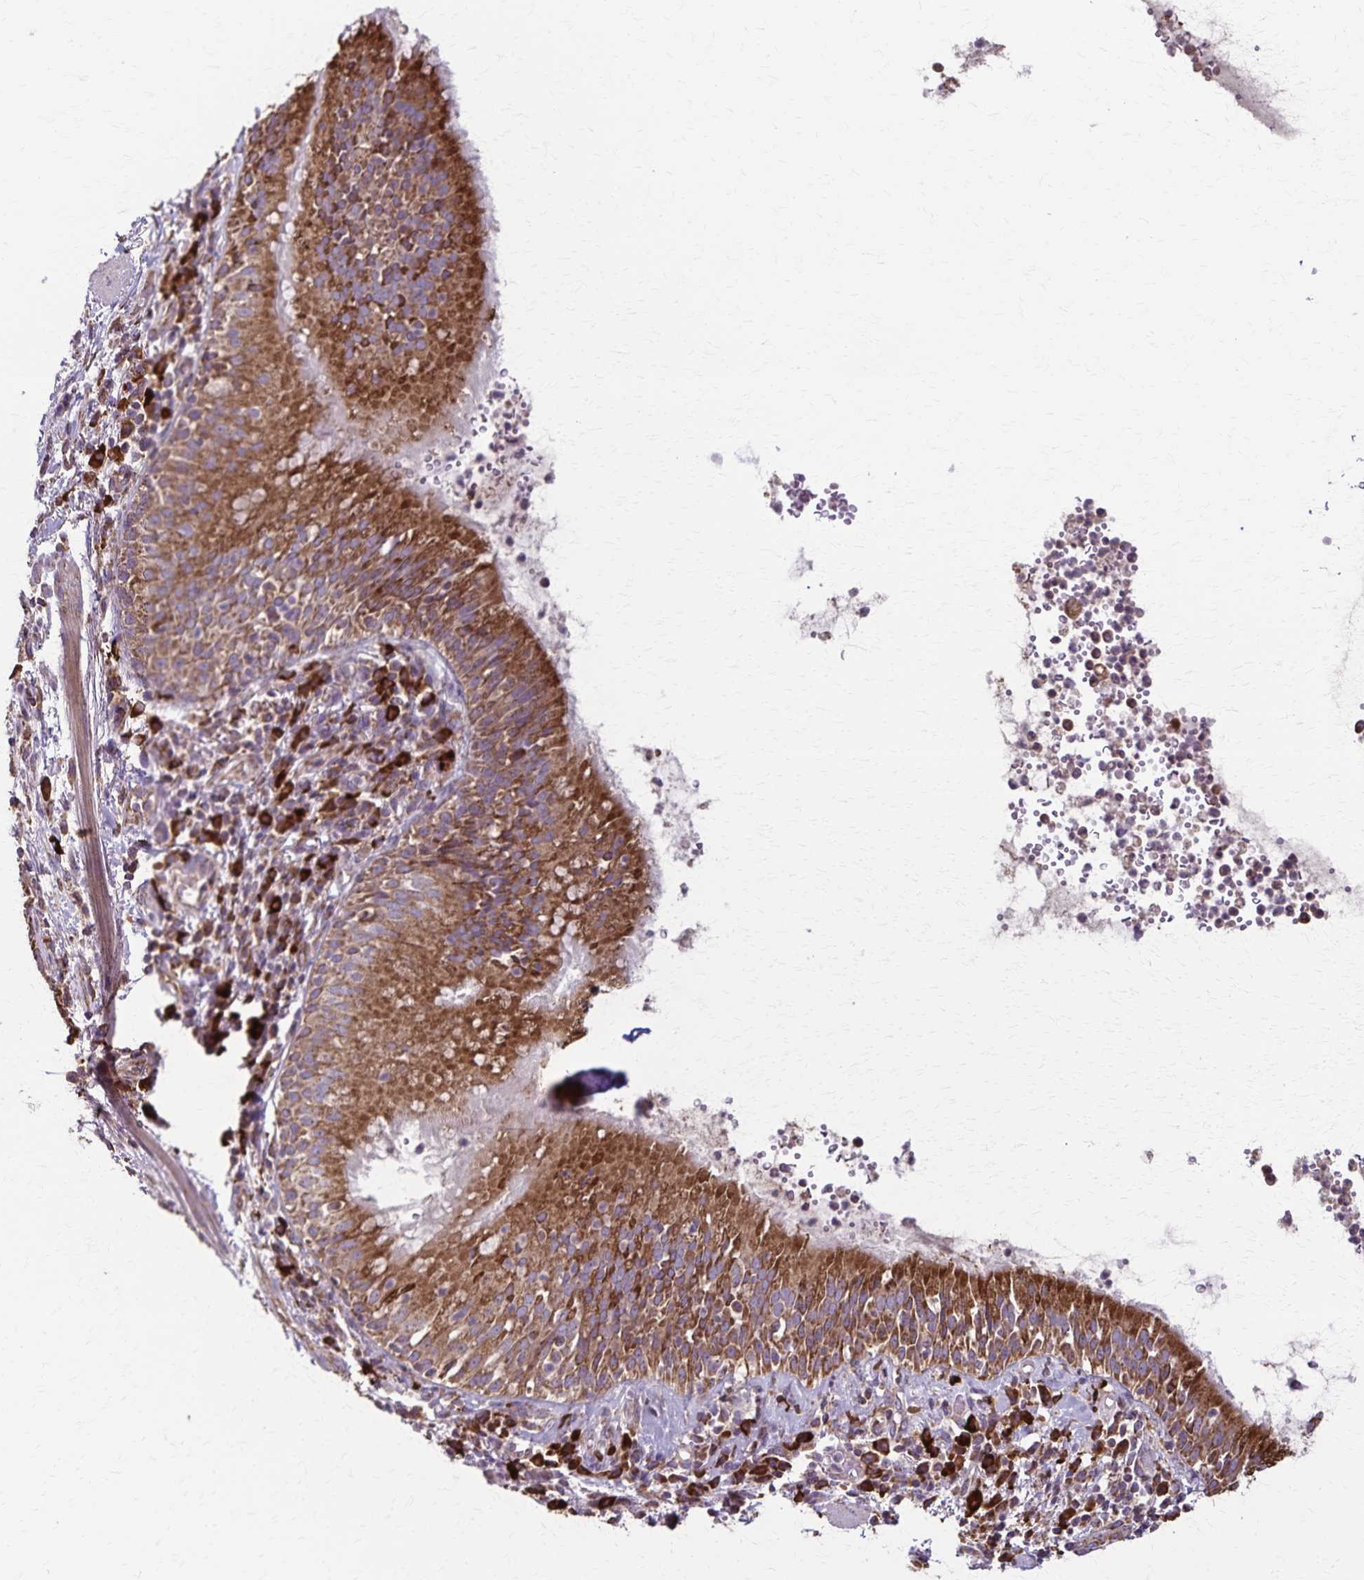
{"staining": {"intensity": "moderate", "quantity": ">75%", "location": "cytoplasmic/membranous"}, "tissue": "bronchus", "cell_type": "Respiratory epithelial cells", "image_type": "normal", "snomed": [{"axis": "morphology", "description": "Normal tissue, NOS"}, {"axis": "topography", "description": "Cartilage tissue"}, {"axis": "topography", "description": "Bronchus"}], "caption": "Immunohistochemistry image of normal bronchus: human bronchus stained using IHC demonstrates medium levels of moderate protein expression localized specifically in the cytoplasmic/membranous of respiratory epithelial cells, appearing as a cytoplasmic/membranous brown color.", "gene": "RNF10", "patient": {"sex": "male", "age": 56}}